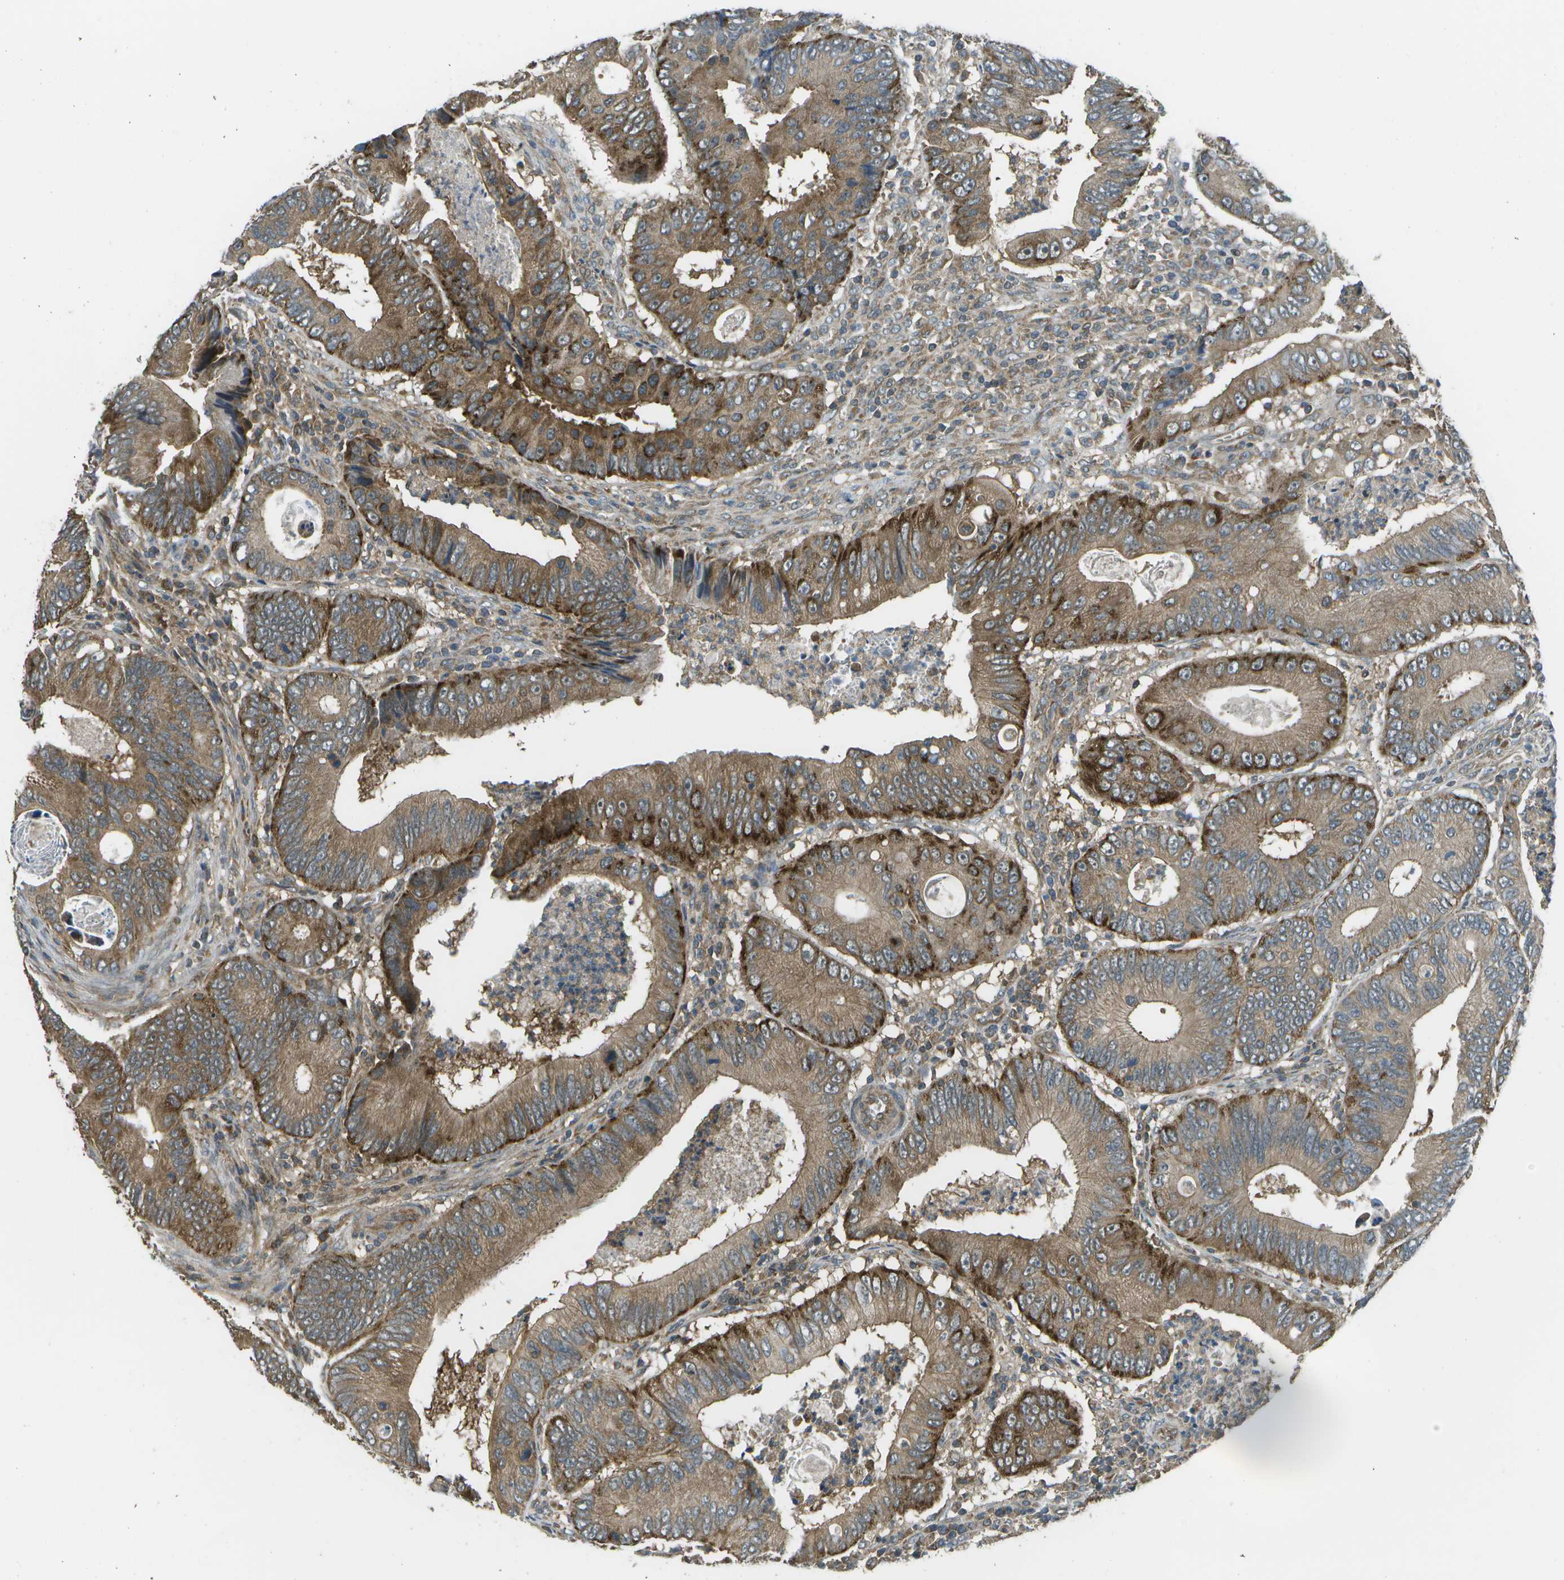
{"staining": {"intensity": "strong", "quantity": ">75%", "location": "cytoplasmic/membranous"}, "tissue": "colorectal cancer", "cell_type": "Tumor cells", "image_type": "cancer", "snomed": [{"axis": "morphology", "description": "Inflammation, NOS"}, {"axis": "morphology", "description": "Adenocarcinoma, NOS"}, {"axis": "topography", "description": "Colon"}], "caption": "Human colorectal cancer stained for a protein (brown) demonstrates strong cytoplasmic/membranous positive positivity in approximately >75% of tumor cells.", "gene": "PLPBP", "patient": {"sex": "male", "age": 72}}